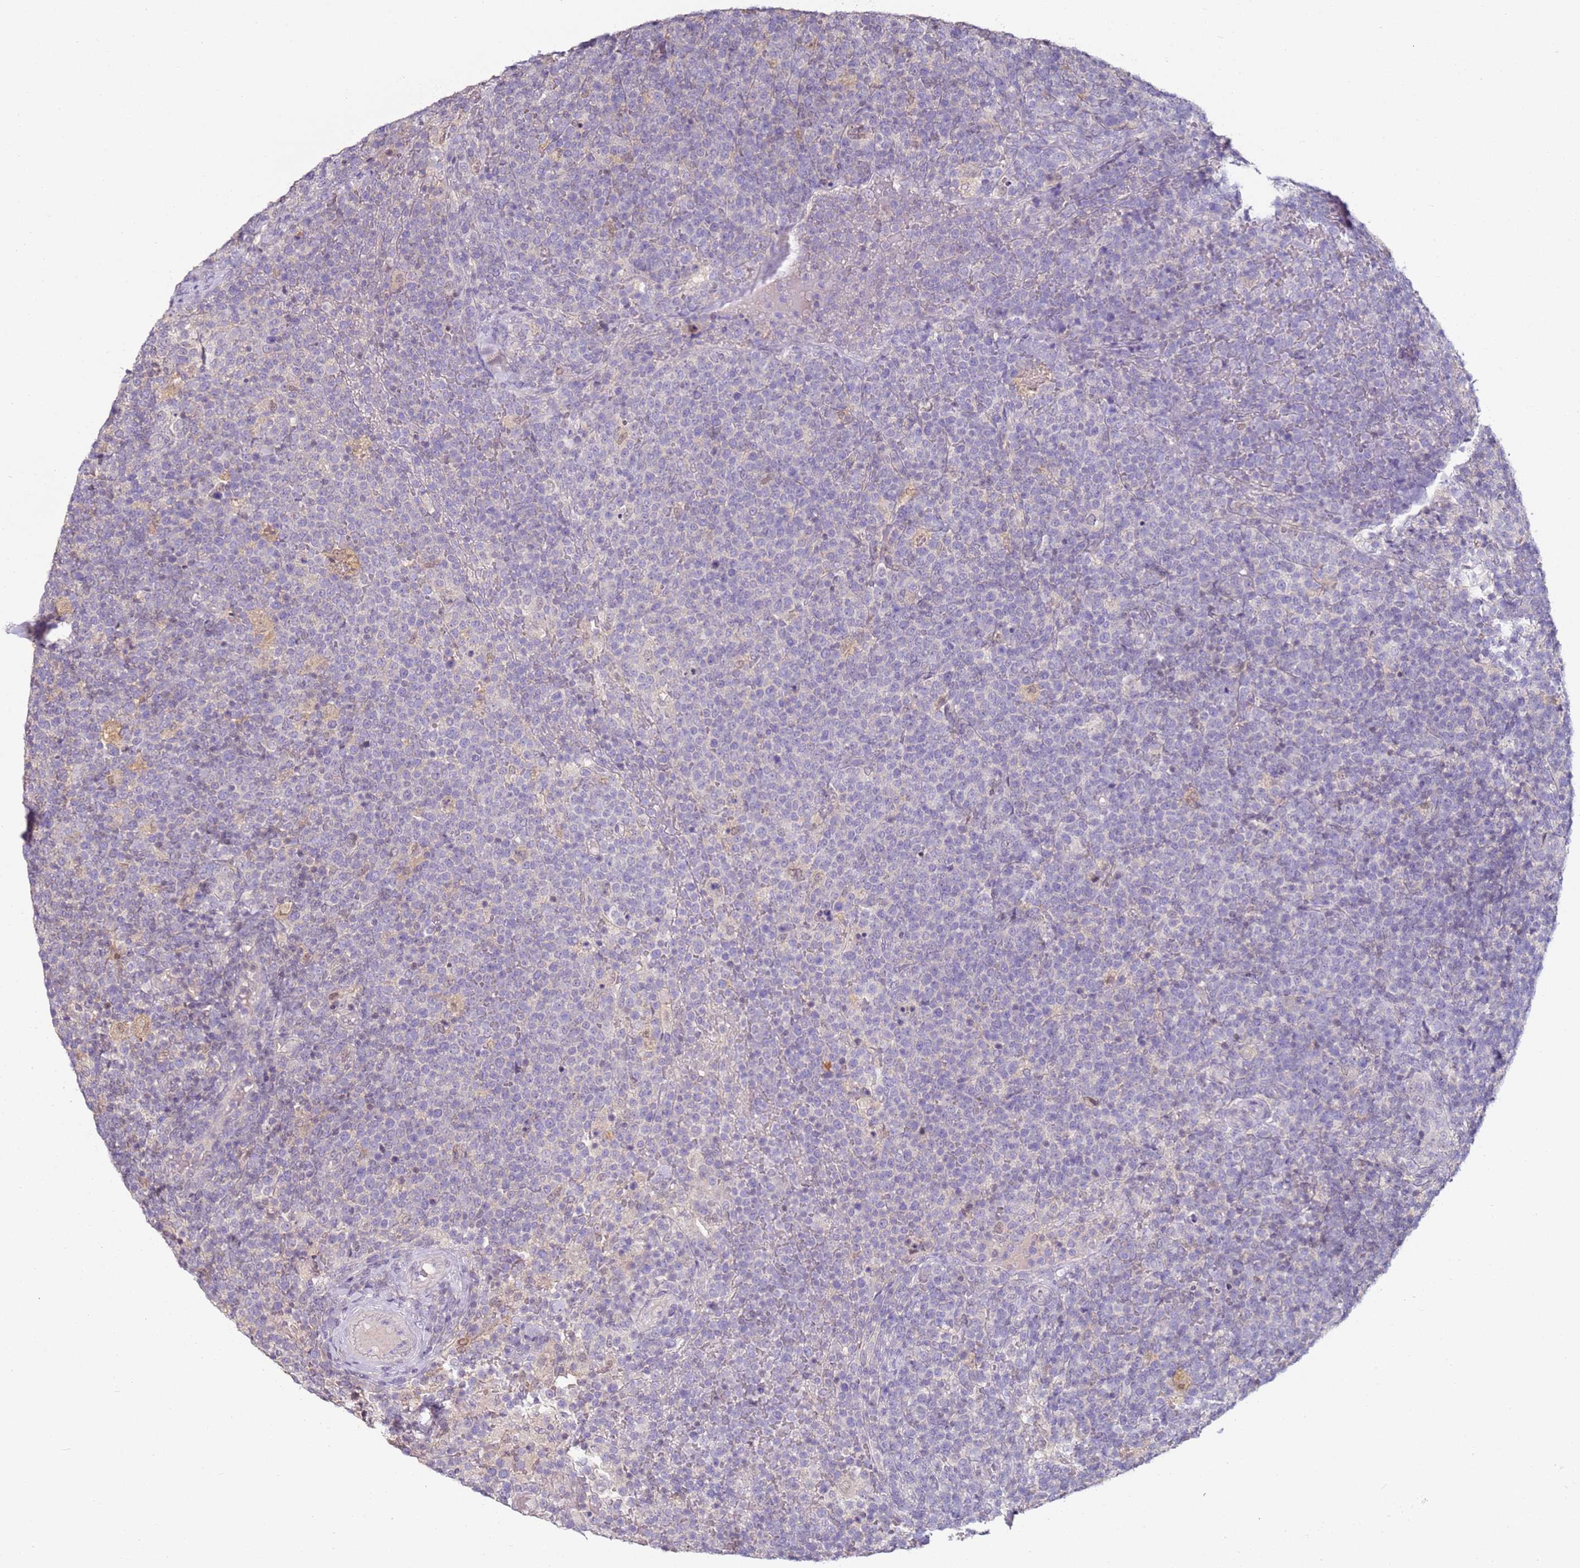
{"staining": {"intensity": "negative", "quantity": "none", "location": "none"}, "tissue": "lymphoma", "cell_type": "Tumor cells", "image_type": "cancer", "snomed": [{"axis": "morphology", "description": "Malignant lymphoma, non-Hodgkin's type, High grade"}, {"axis": "topography", "description": "Lymph node"}], "caption": "An immunohistochemistry histopathology image of high-grade malignant lymphoma, non-Hodgkin's type is shown. There is no staining in tumor cells of high-grade malignant lymphoma, non-Hodgkin's type.", "gene": "MDH1", "patient": {"sex": "male", "age": 61}}